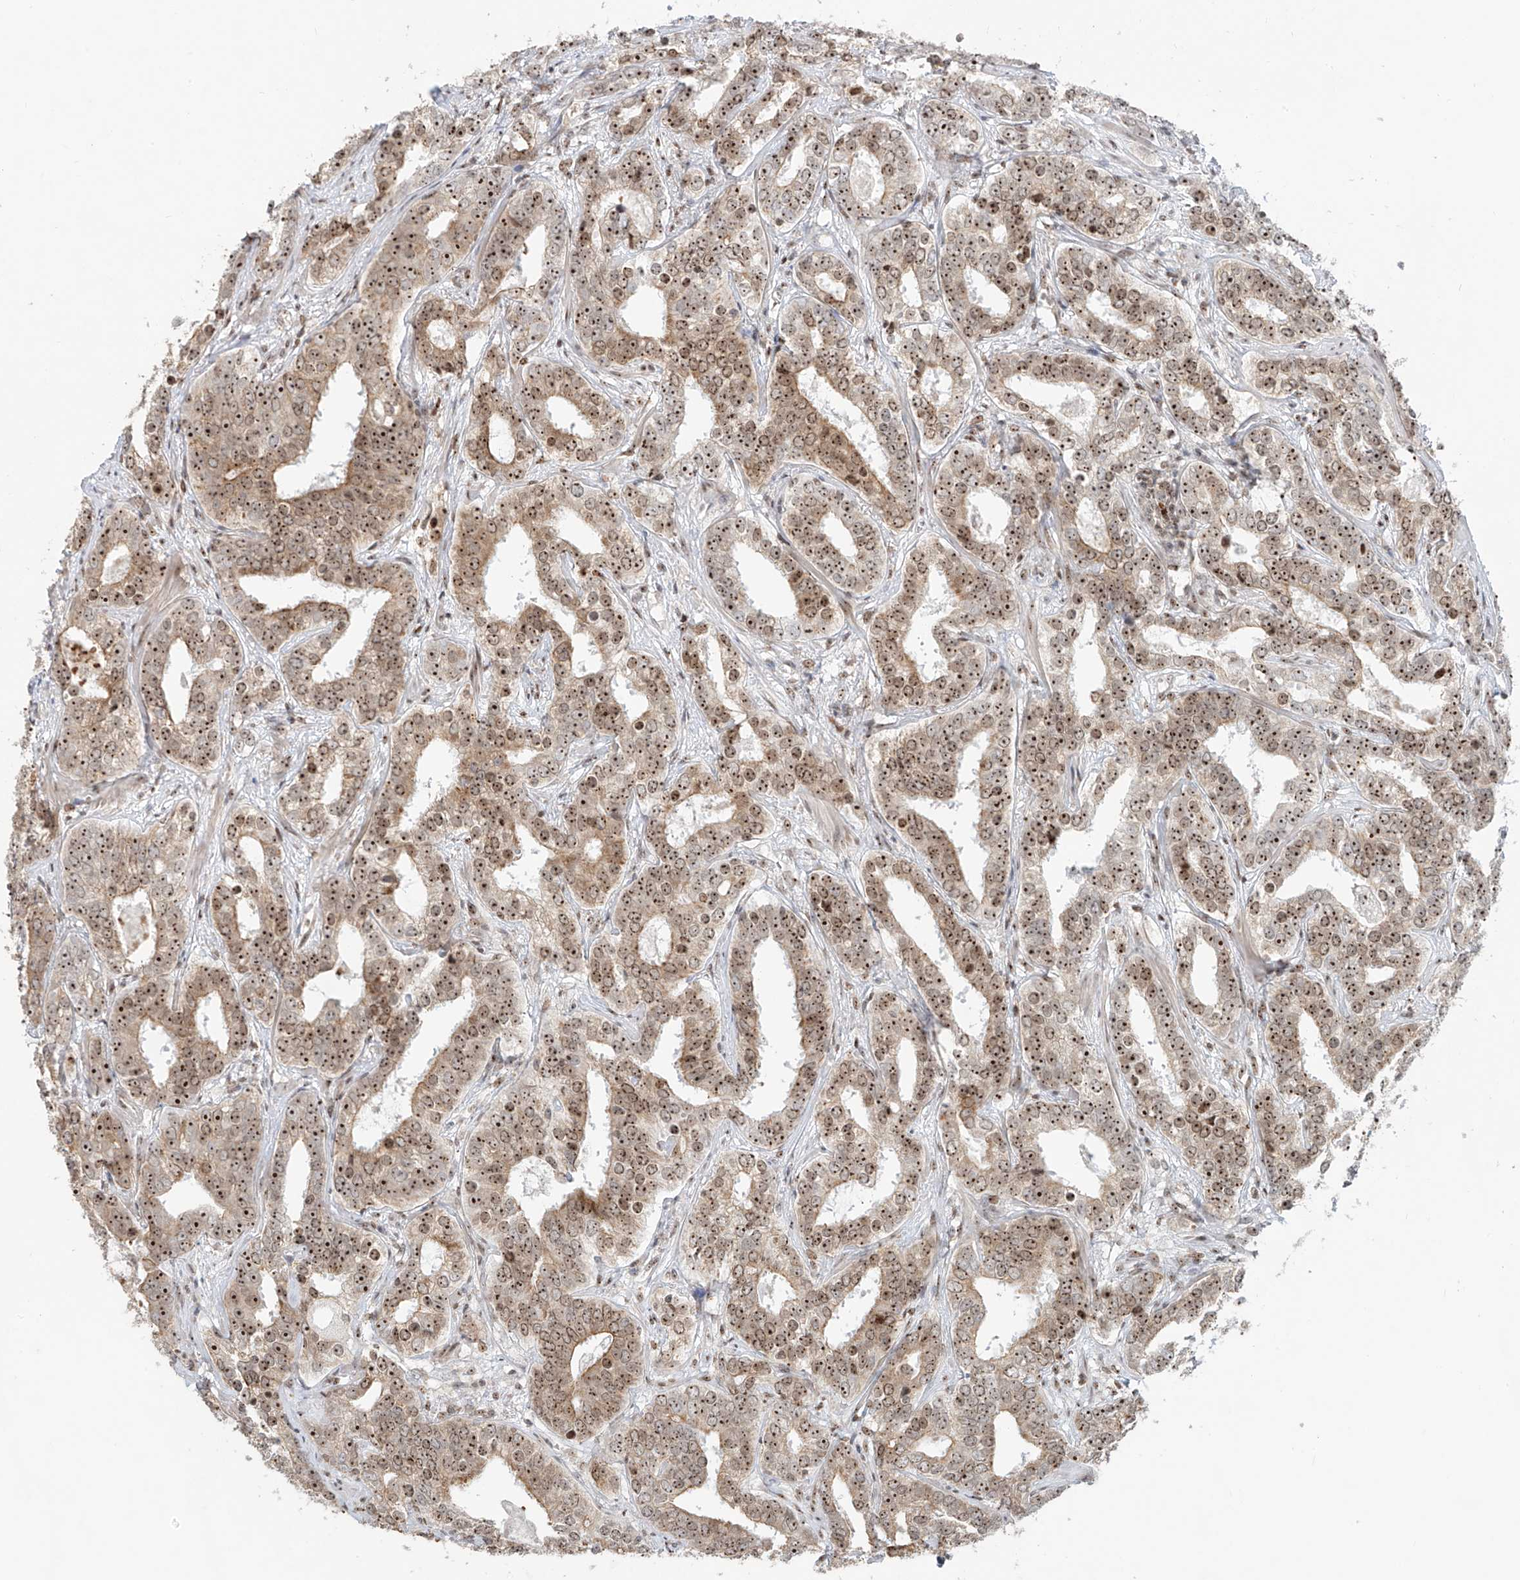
{"staining": {"intensity": "strong", "quantity": ">75%", "location": "cytoplasmic/membranous,nuclear"}, "tissue": "prostate cancer", "cell_type": "Tumor cells", "image_type": "cancer", "snomed": [{"axis": "morphology", "description": "Adenocarcinoma, High grade"}, {"axis": "topography", "description": "Prostate"}], "caption": "A photomicrograph of prostate cancer (adenocarcinoma (high-grade)) stained for a protein exhibits strong cytoplasmic/membranous and nuclear brown staining in tumor cells.", "gene": "ZNF512", "patient": {"sex": "male", "age": 62}}